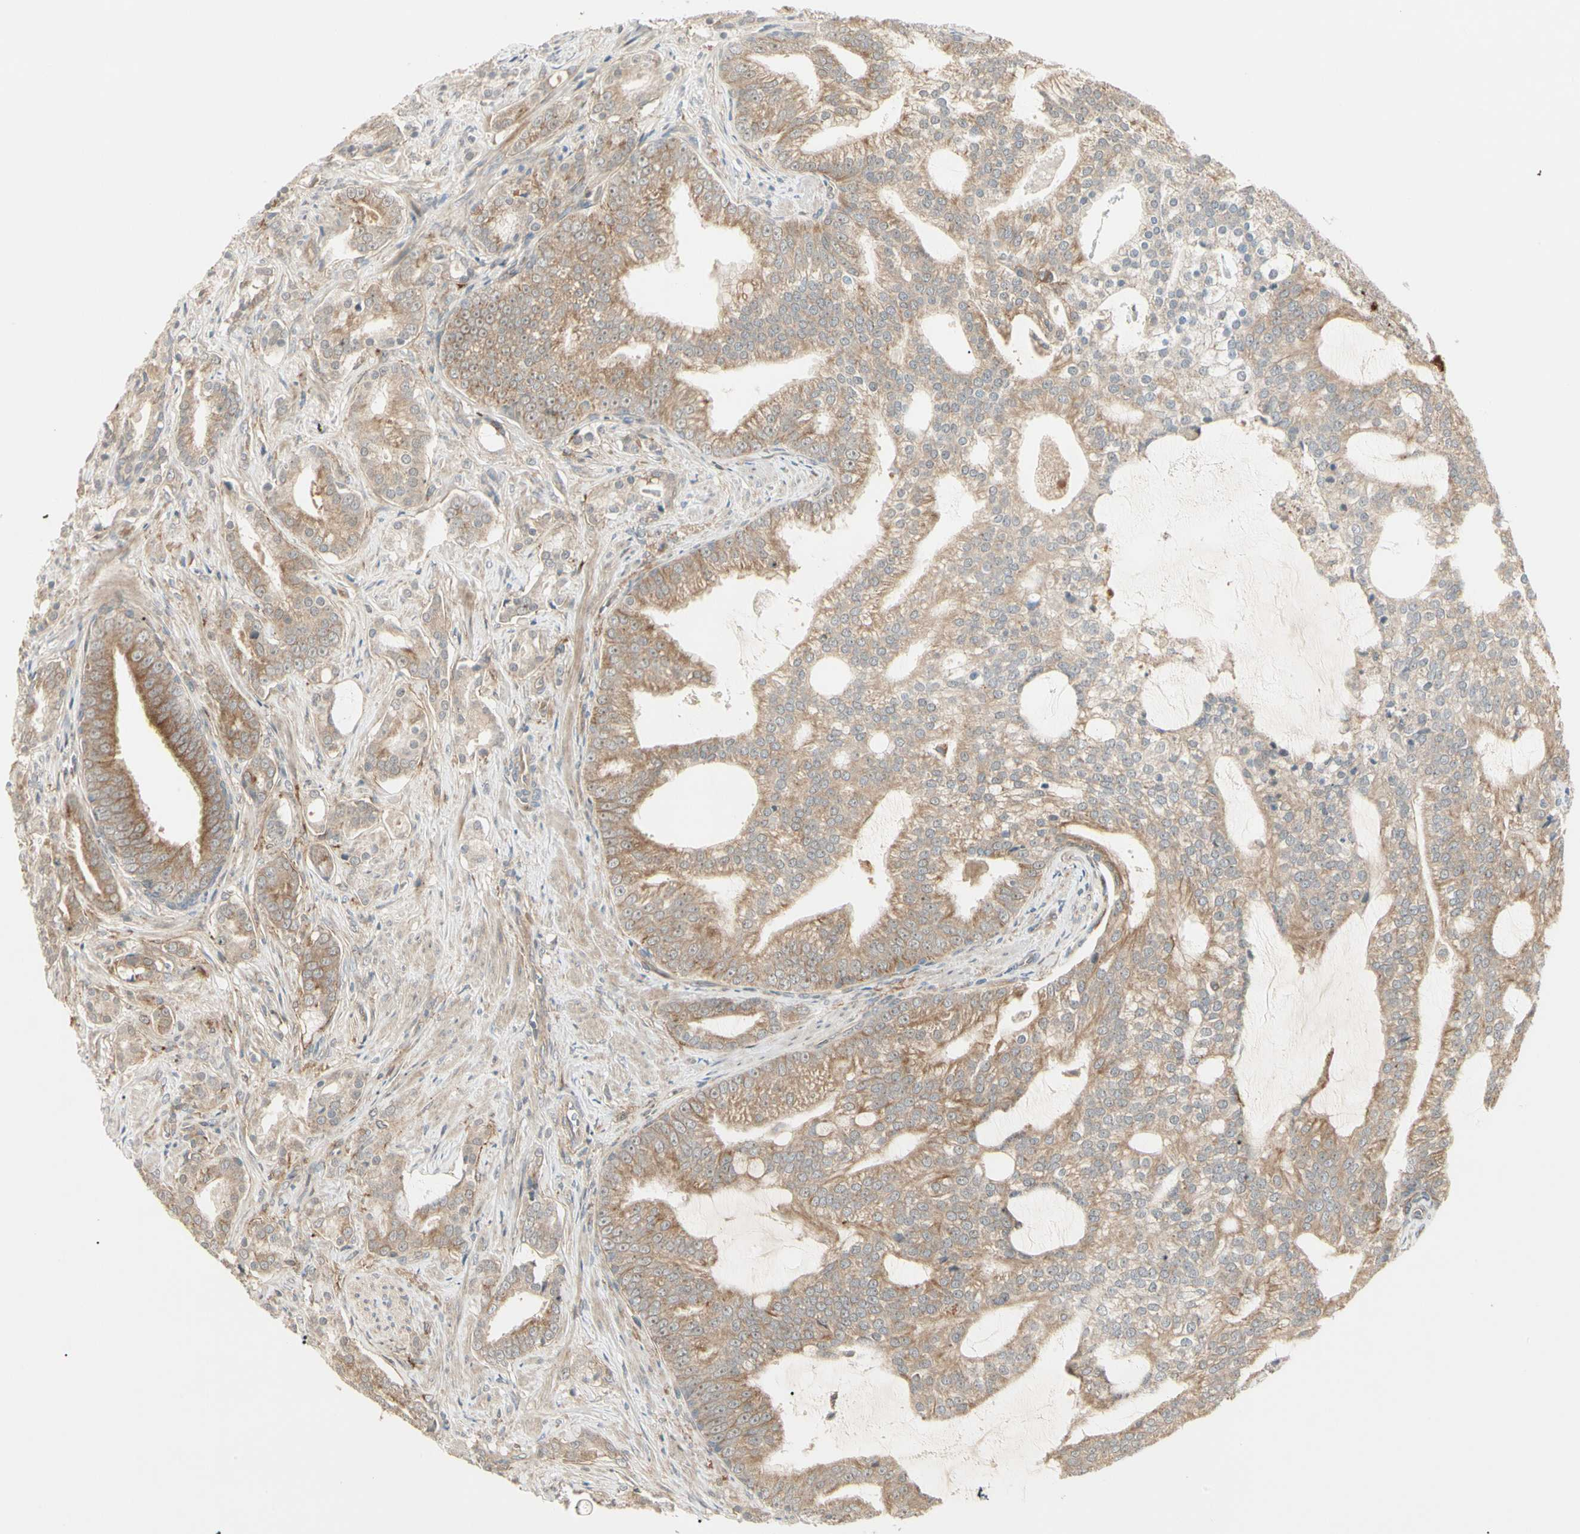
{"staining": {"intensity": "moderate", "quantity": ">75%", "location": "cytoplasmic/membranous"}, "tissue": "prostate cancer", "cell_type": "Tumor cells", "image_type": "cancer", "snomed": [{"axis": "morphology", "description": "Adenocarcinoma, Low grade"}, {"axis": "topography", "description": "Prostate"}], "caption": "Moderate cytoplasmic/membranous expression is appreciated in approximately >75% of tumor cells in adenocarcinoma (low-grade) (prostate).", "gene": "F2R", "patient": {"sex": "male", "age": 58}}